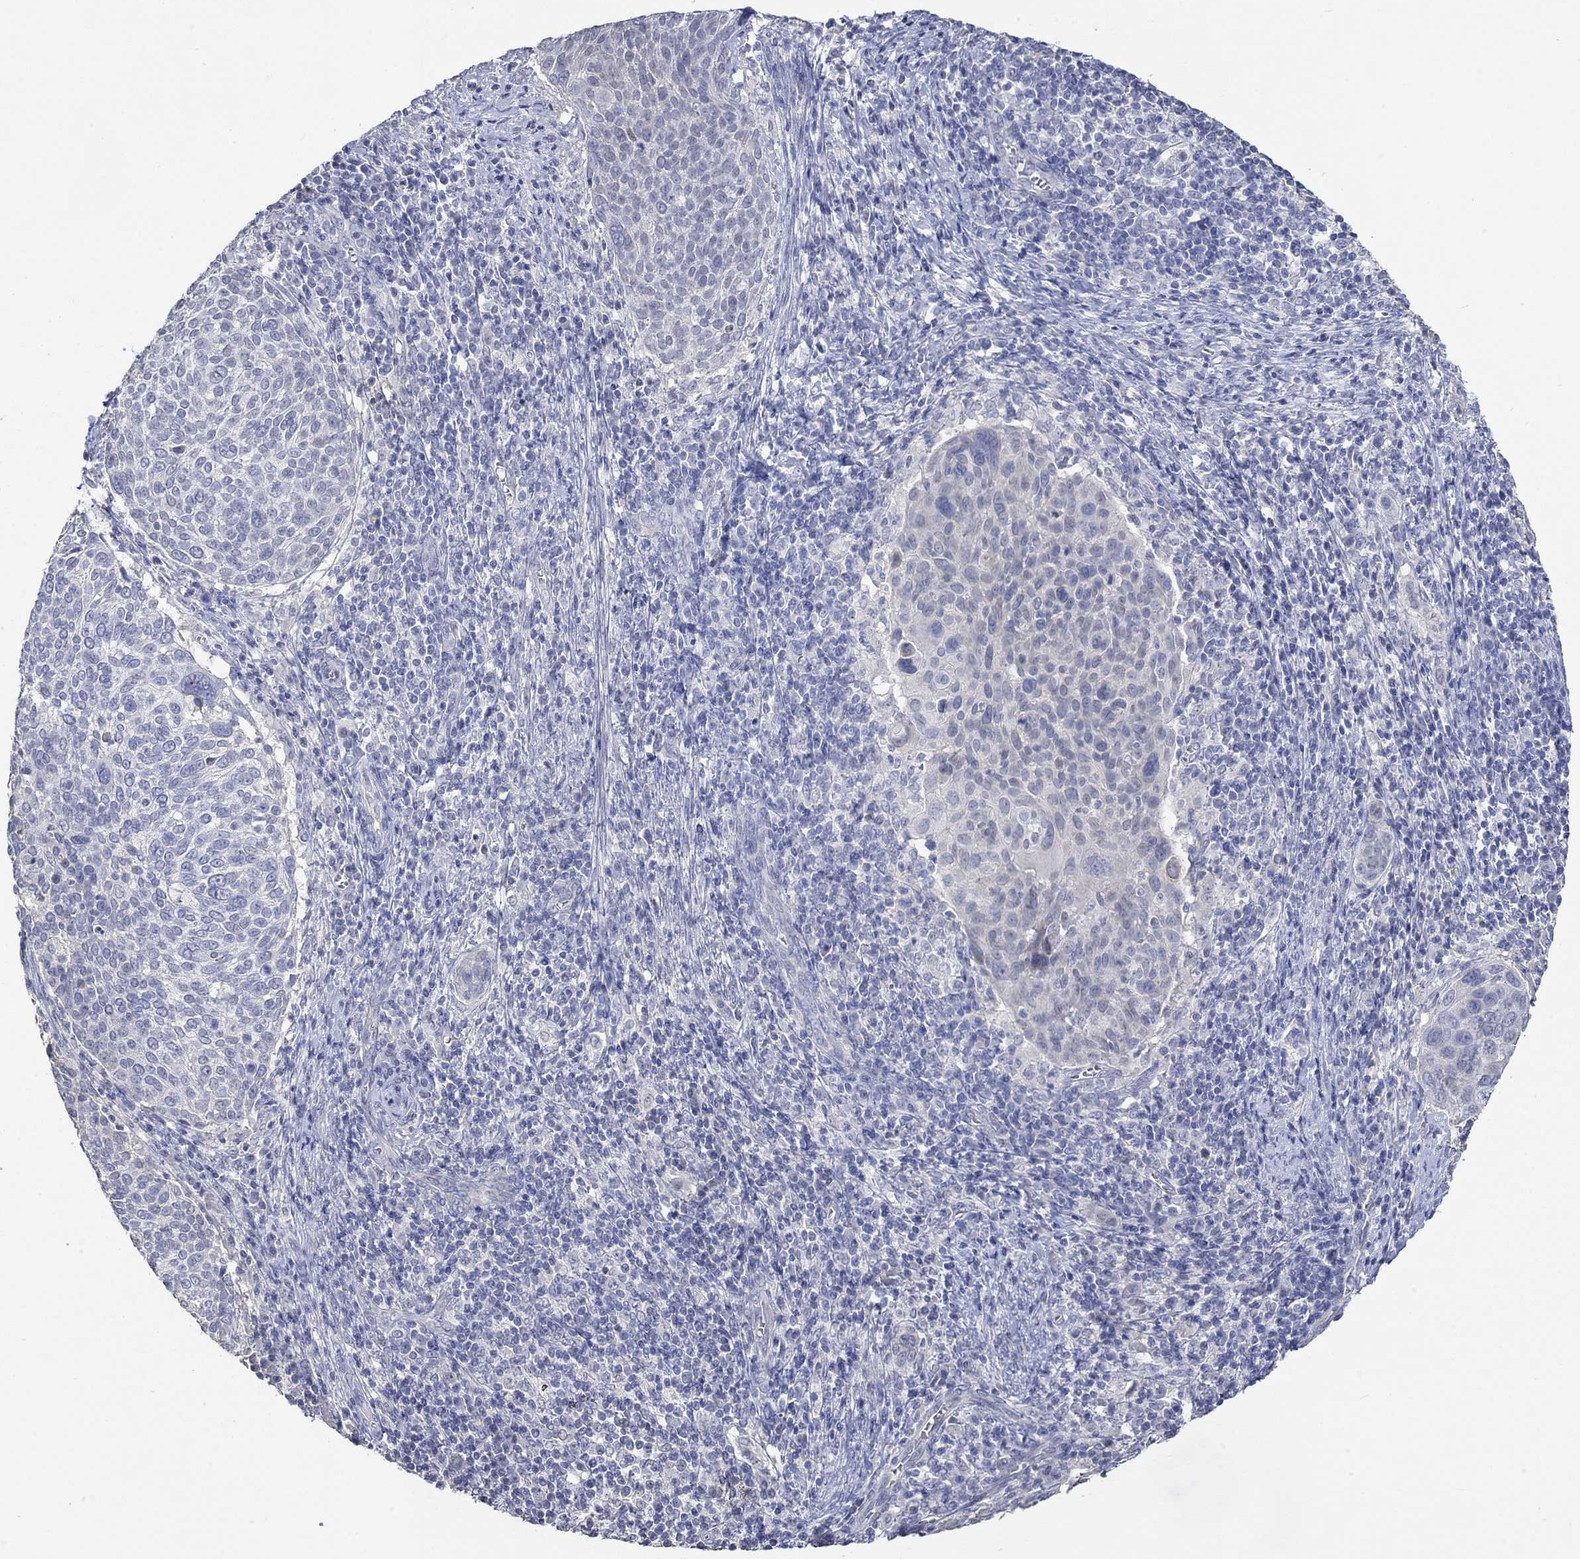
{"staining": {"intensity": "negative", "quantity": "none", "location": "none"}, "tissue": "cervical cancer", "cell_type": "Tumor cells", "image_type": "cancer", "snomed": [{"axis": "morphology", "description": "Squamous cell carcinoma, NOS"}, {"axis": "topography", "description": "Cervix"}], "caption": "Immunohistochemistry (IHC) image of neoplastic tissue: cervical cancer stained with DAB (3,3'-diaminobenzidine) shows no significant protein expression in tumor cells.", "gene": "PNMA5", "patient": {"sex": "female", "age": 39}}